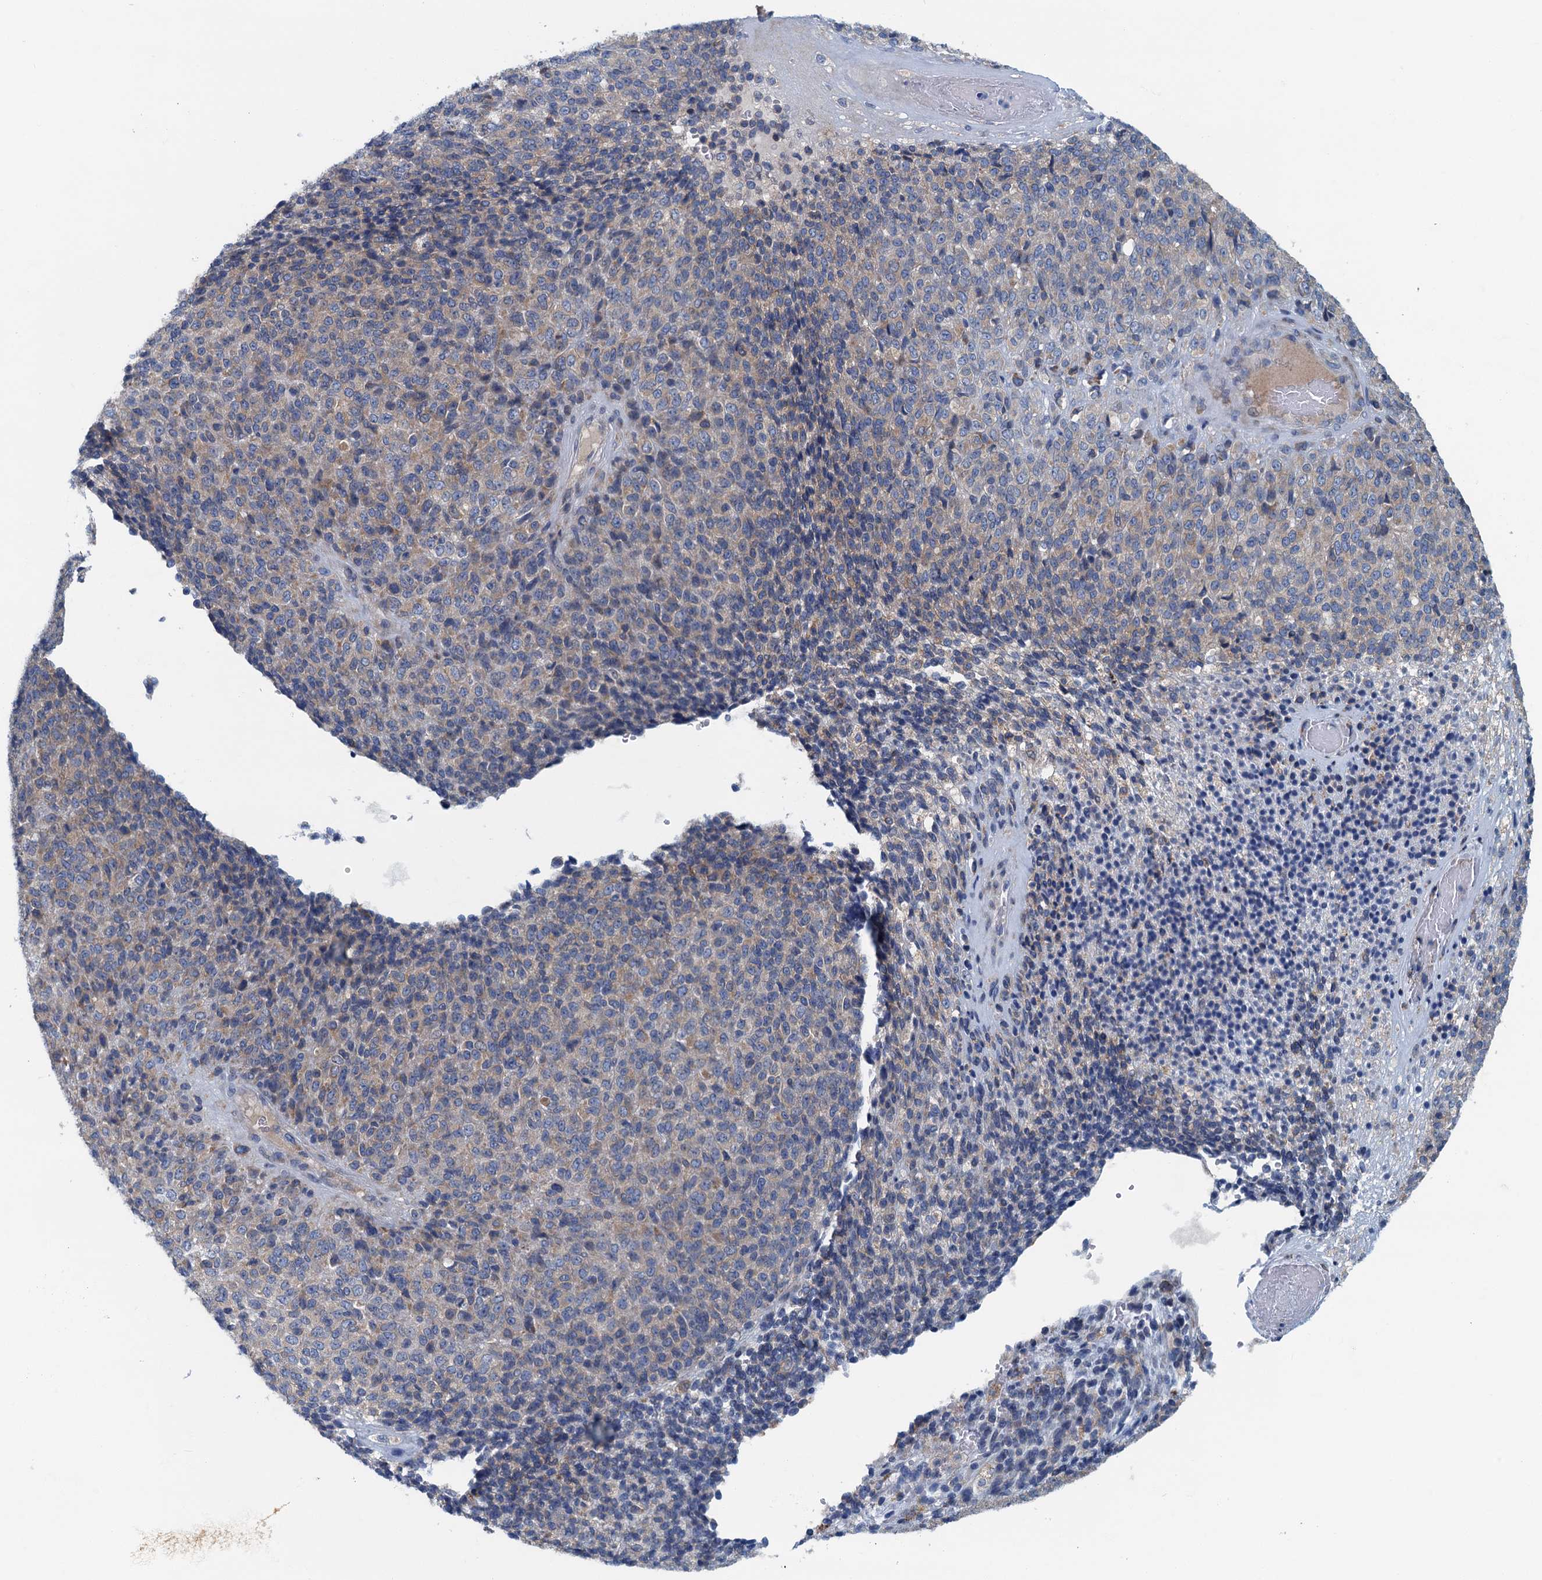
{"staining": {"intensity": "weak", "quantity": "<25%", "location": "cytoplasmic/membranous"}, "tissue": "melanoma", "cell_type": "Tumor cells", "image_type": "cancer", "snomed": [{"axis": "morphology", "description": "Malignant melanoma, Metastatic site"}, {"axis": "topography", "description": "Brain"}], "caption": "IHC histopathology image of human melanoma stained for a protein (brown), which displays no expression in tumor cells.", "gene": "MYDGF", "patient": {"sex": "female", "age": 56}}